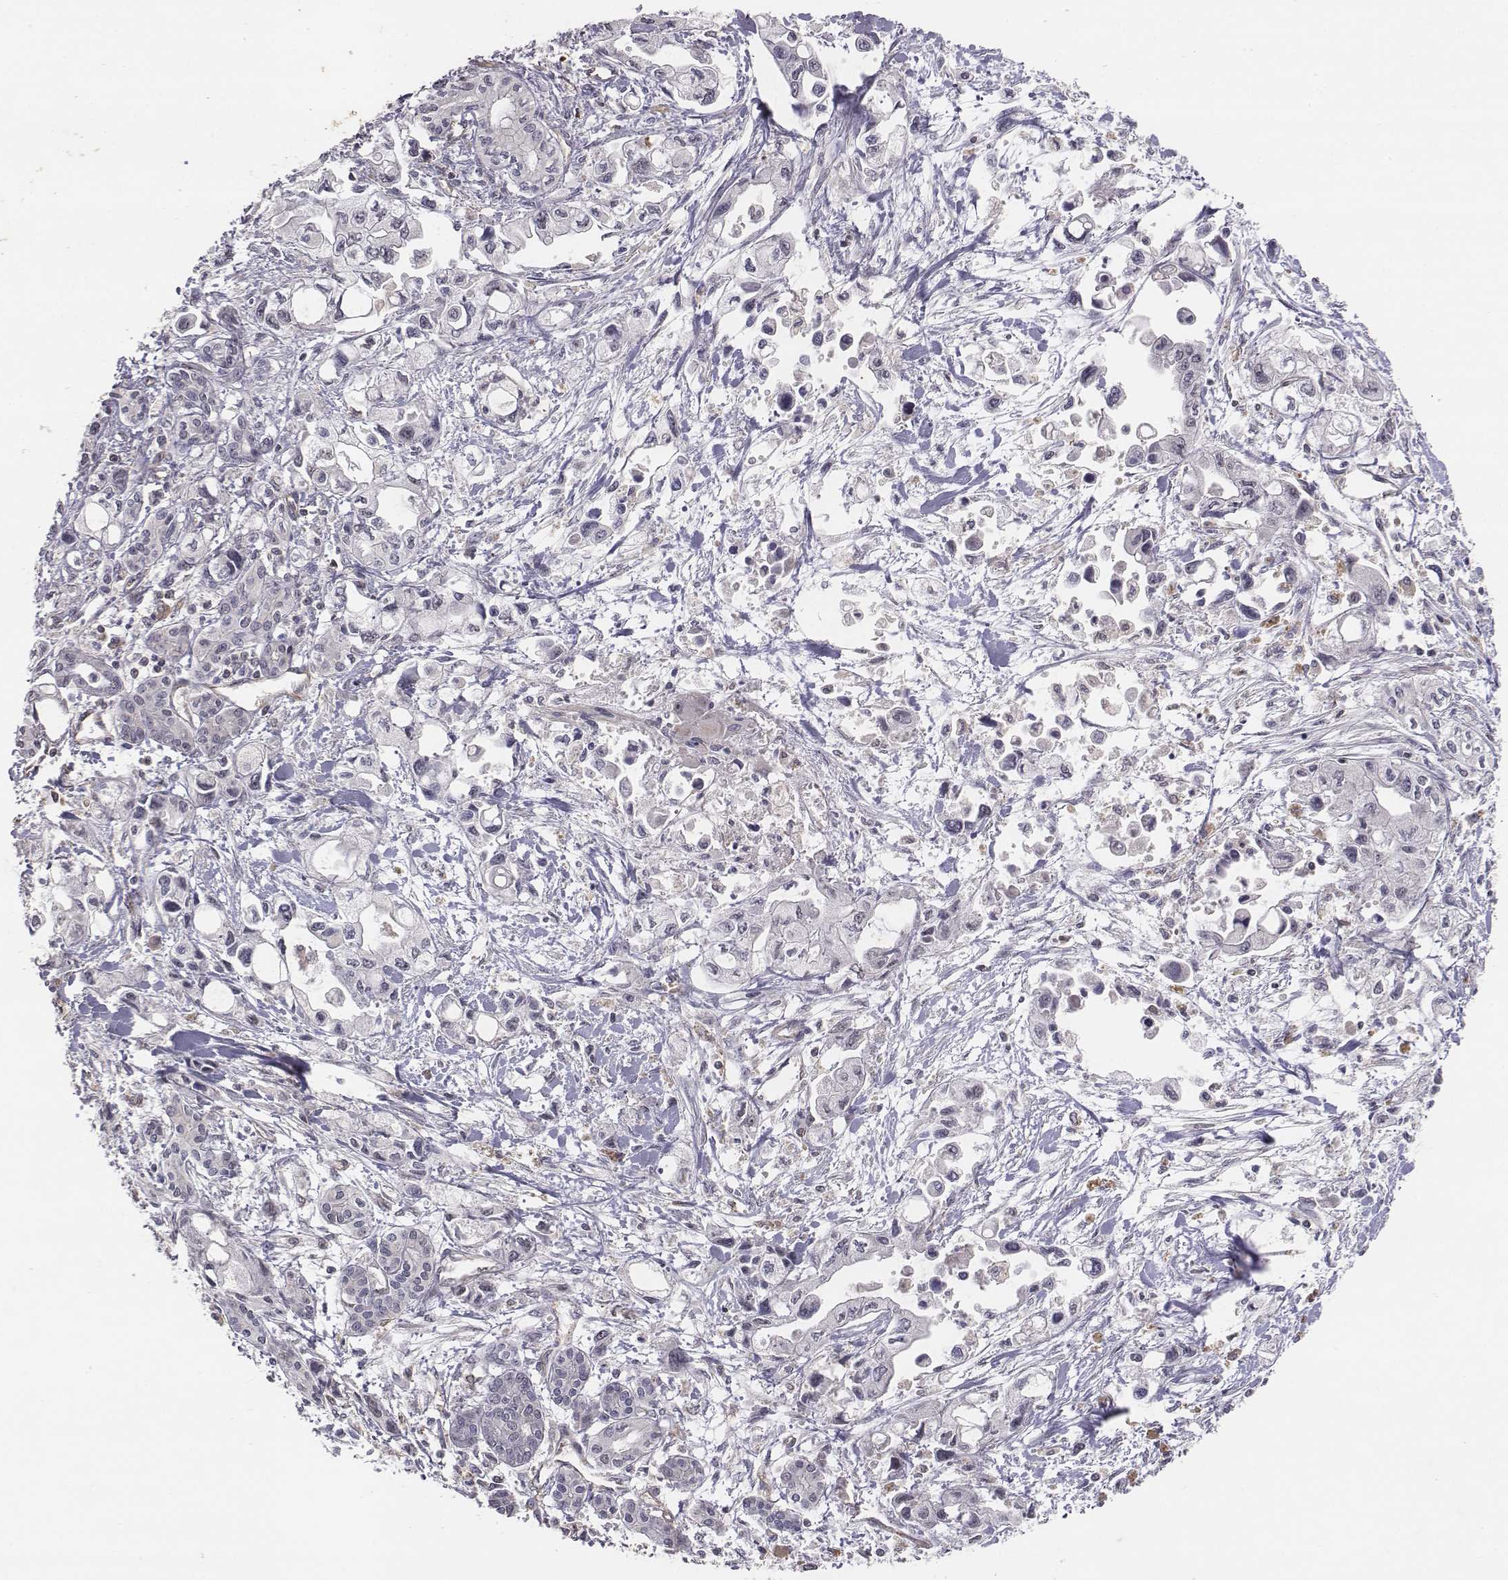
{"staining": {"intensity": "negative", "quantity": "none", "location": "none"}, "tissue": "pancreatic cancer", "cell_type": "Tumor cells", "image_type": "cancer", "snomed": [{"axis": "morphology", "description": "Adenocarcinoma, NOS"}, {"axis": "topography", "description": "Pancreas"}], "caption": "An IHC histopathology image of adenocarcinoma (pancreatic) is shown. There is no staining in tumor cells of adenocarcinoma (pancreatic).", "gene": "PTPRG", "patient": {"sex": "female", "age": 61}}